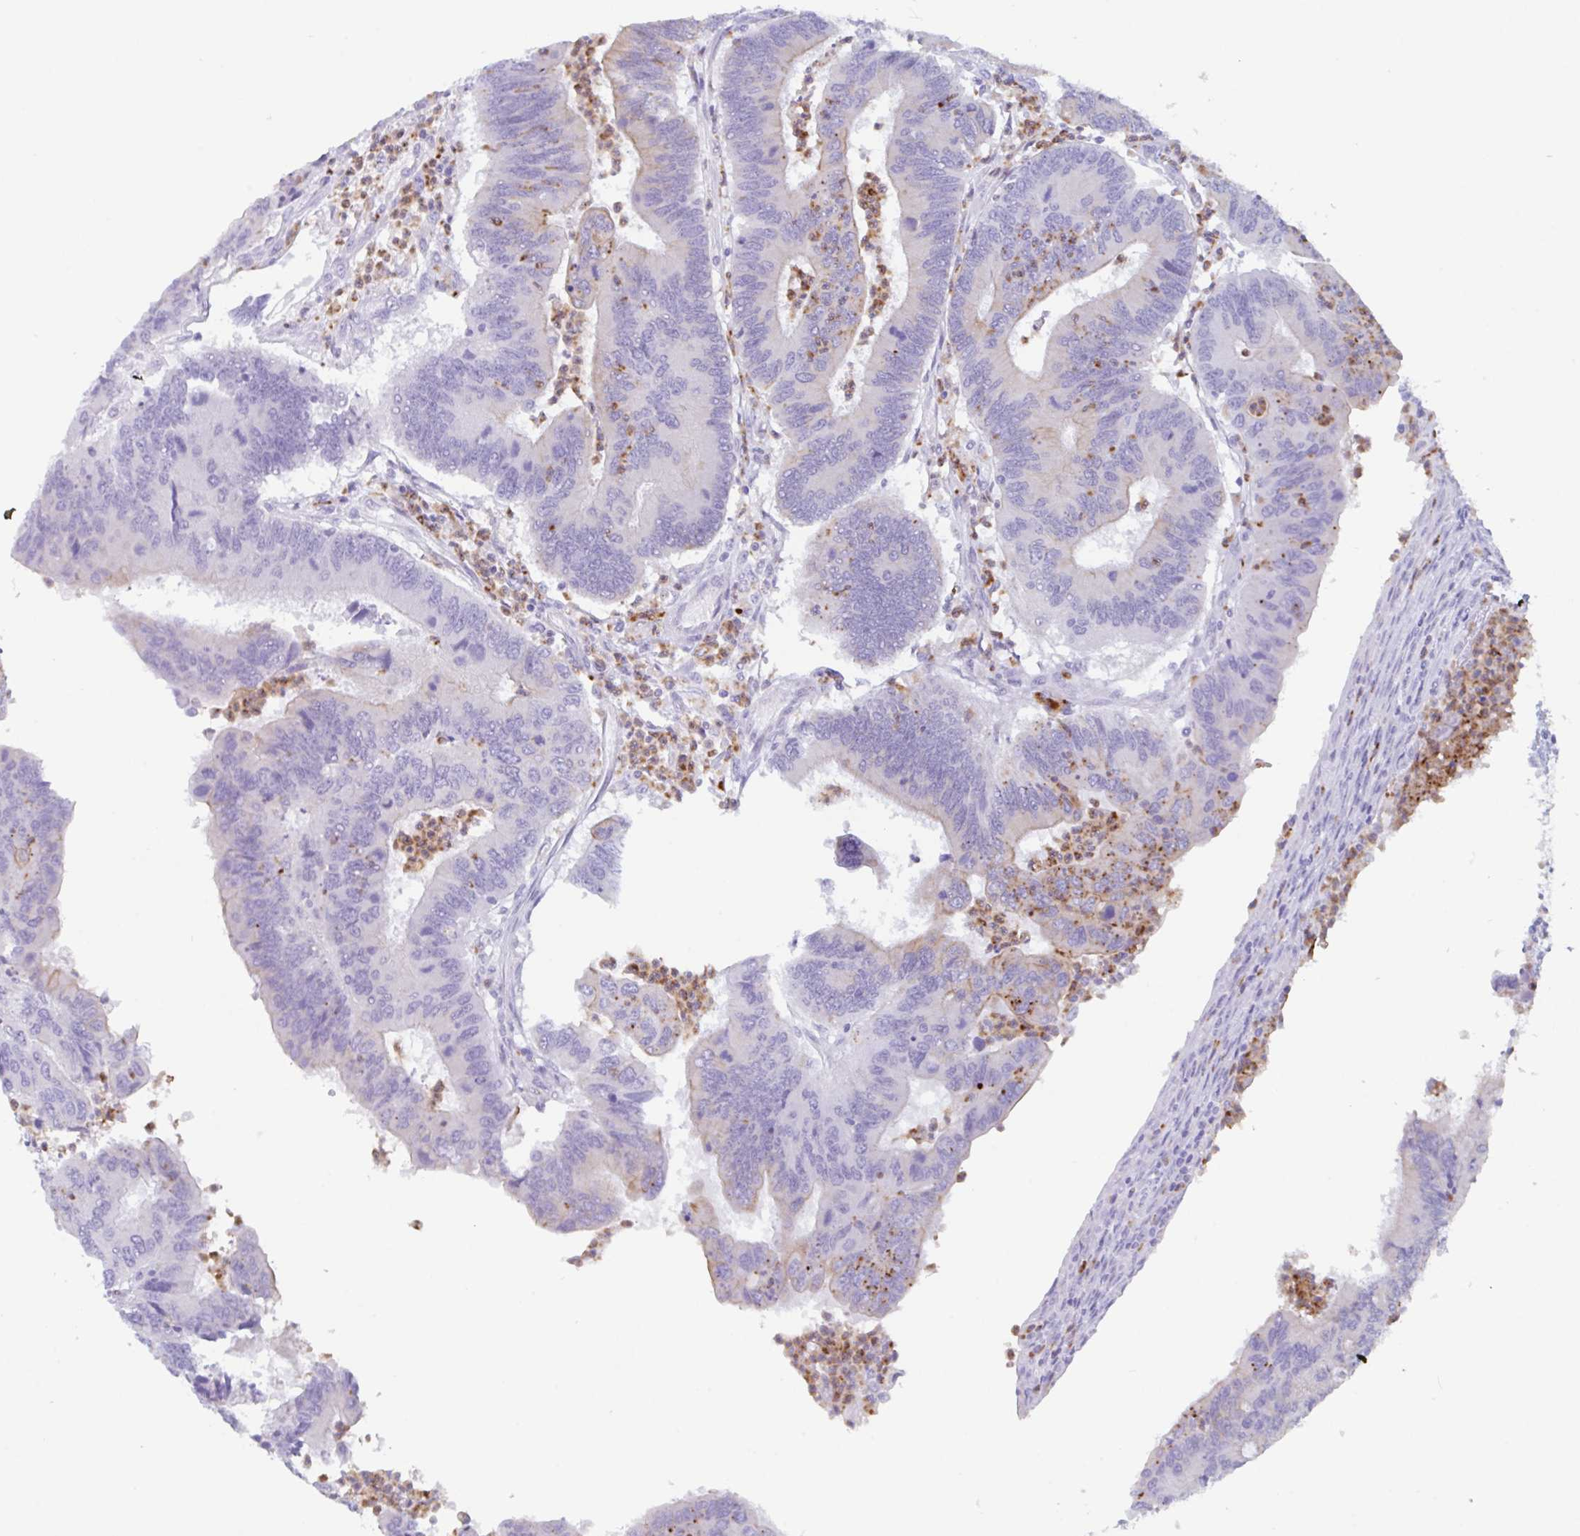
{"staining": {"intensity": "negative", "quantity": "none", "location": "none"}, "tissue": "colorectal cancer", "cell_type": "Tumor cells", "image_type": "cancer", "snomed": [{"axis": "morphology", "description": "Adenocarcinoma, NOS"}, {"axis": "topography", "description": "Colon"}], "caption": "Immunohistochemical staining of adenocarcinoma (colorectal) shows no significant staining in tumor cells.", "gene": "DTWD2", "patient": {"sex": "female", "age": 67}}